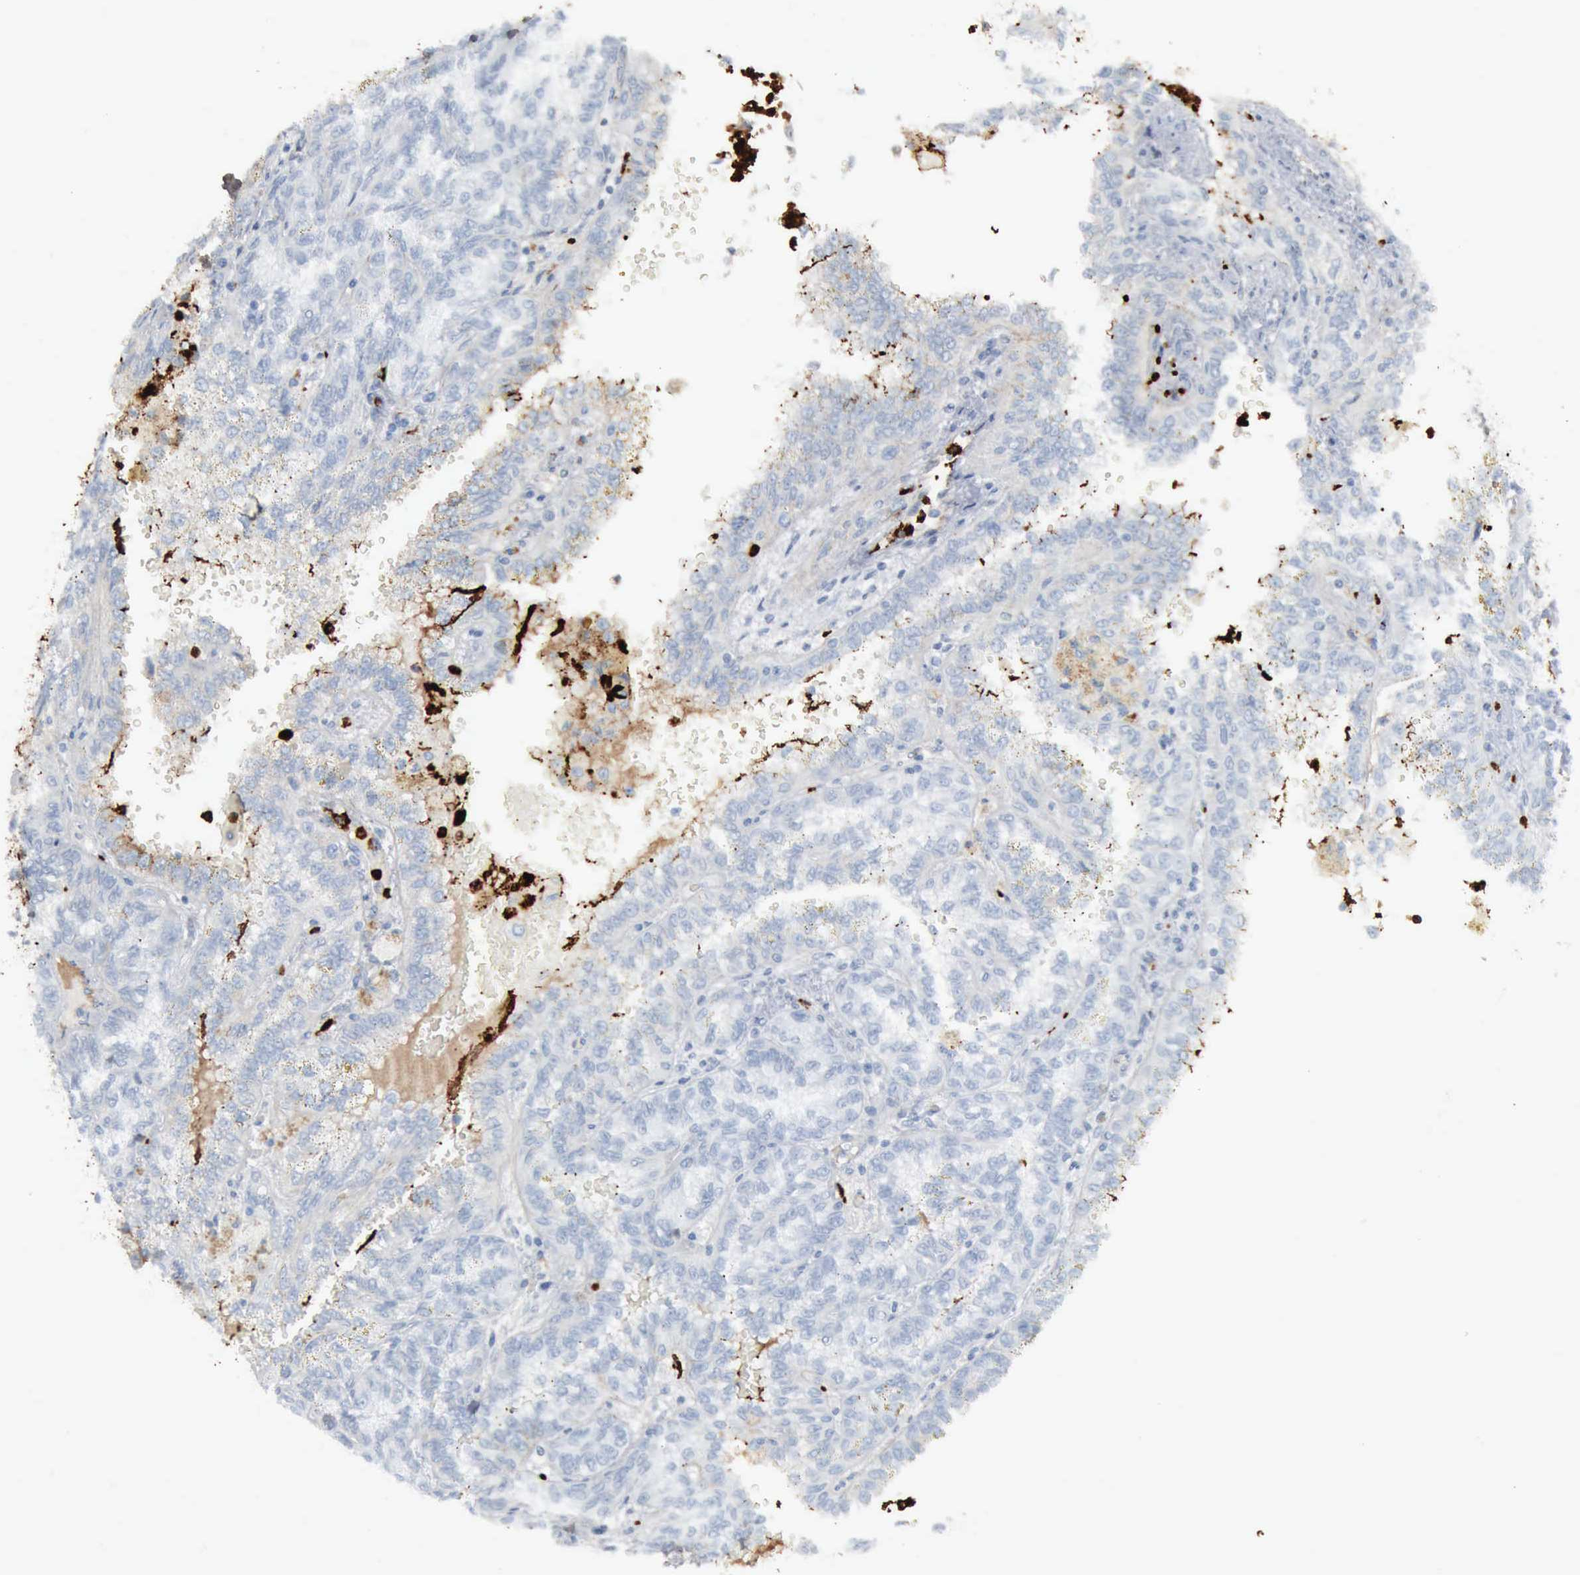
{"staining": {"intensity": "weak", "quantity": "<25%", "location": "cytoplasmic/membranous"}, "tissue": "renal cancer", "cell_type": "Tumor cells", "image_type": "cancer", "snomed": [{"axis": "morphology", "description": "Inflammation, NOS"}, {"axis": "morphology", "description": "Adenocarcinoma, NOS"}, {"axis": "topography", "description": "Kidney"}], "caption": "Immunohistochemical staining of human renal cancer demonstrates no significant expression in tumor cells.", "gene": "FN1", "patient": {"sex": "male", "age": 68}}